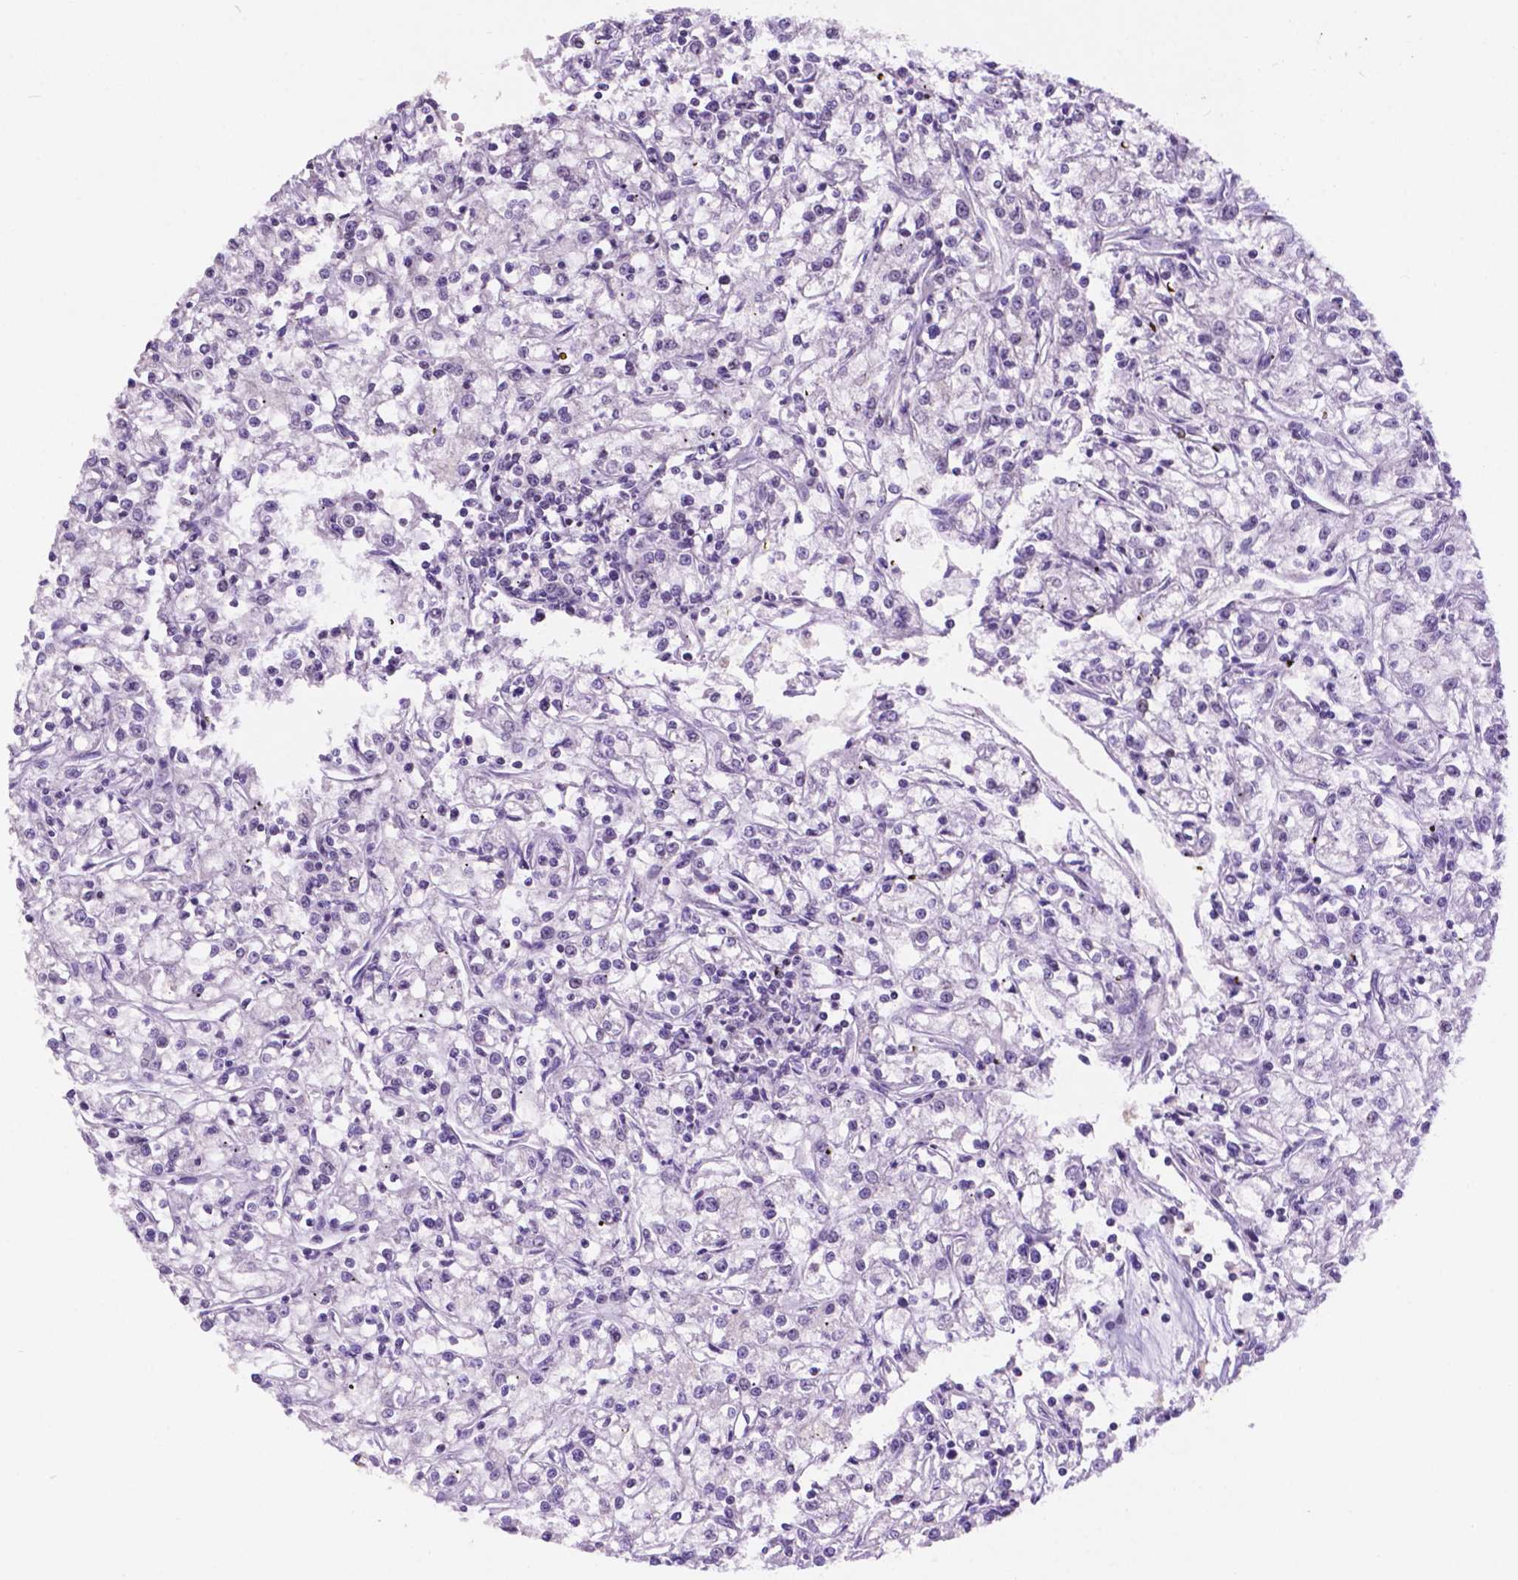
{"staining": {"intensity": "negative", "quantity": "none", "location": "none"}, "tissue": "renal cancer", "cell_type": "Tumor cells", "image_type": "cancer", "snomed": [{"axis": "morphology", "description": "Adenocarcinoma, NOS"}, {"axis": "topography", "description": "Kidney"}], "caption": "Immunohistochemical staining of renal cancer shows no significant staining in tumor cells.", "gene": "NCOR1", "patient": {"sex": "female", "age": 59}}